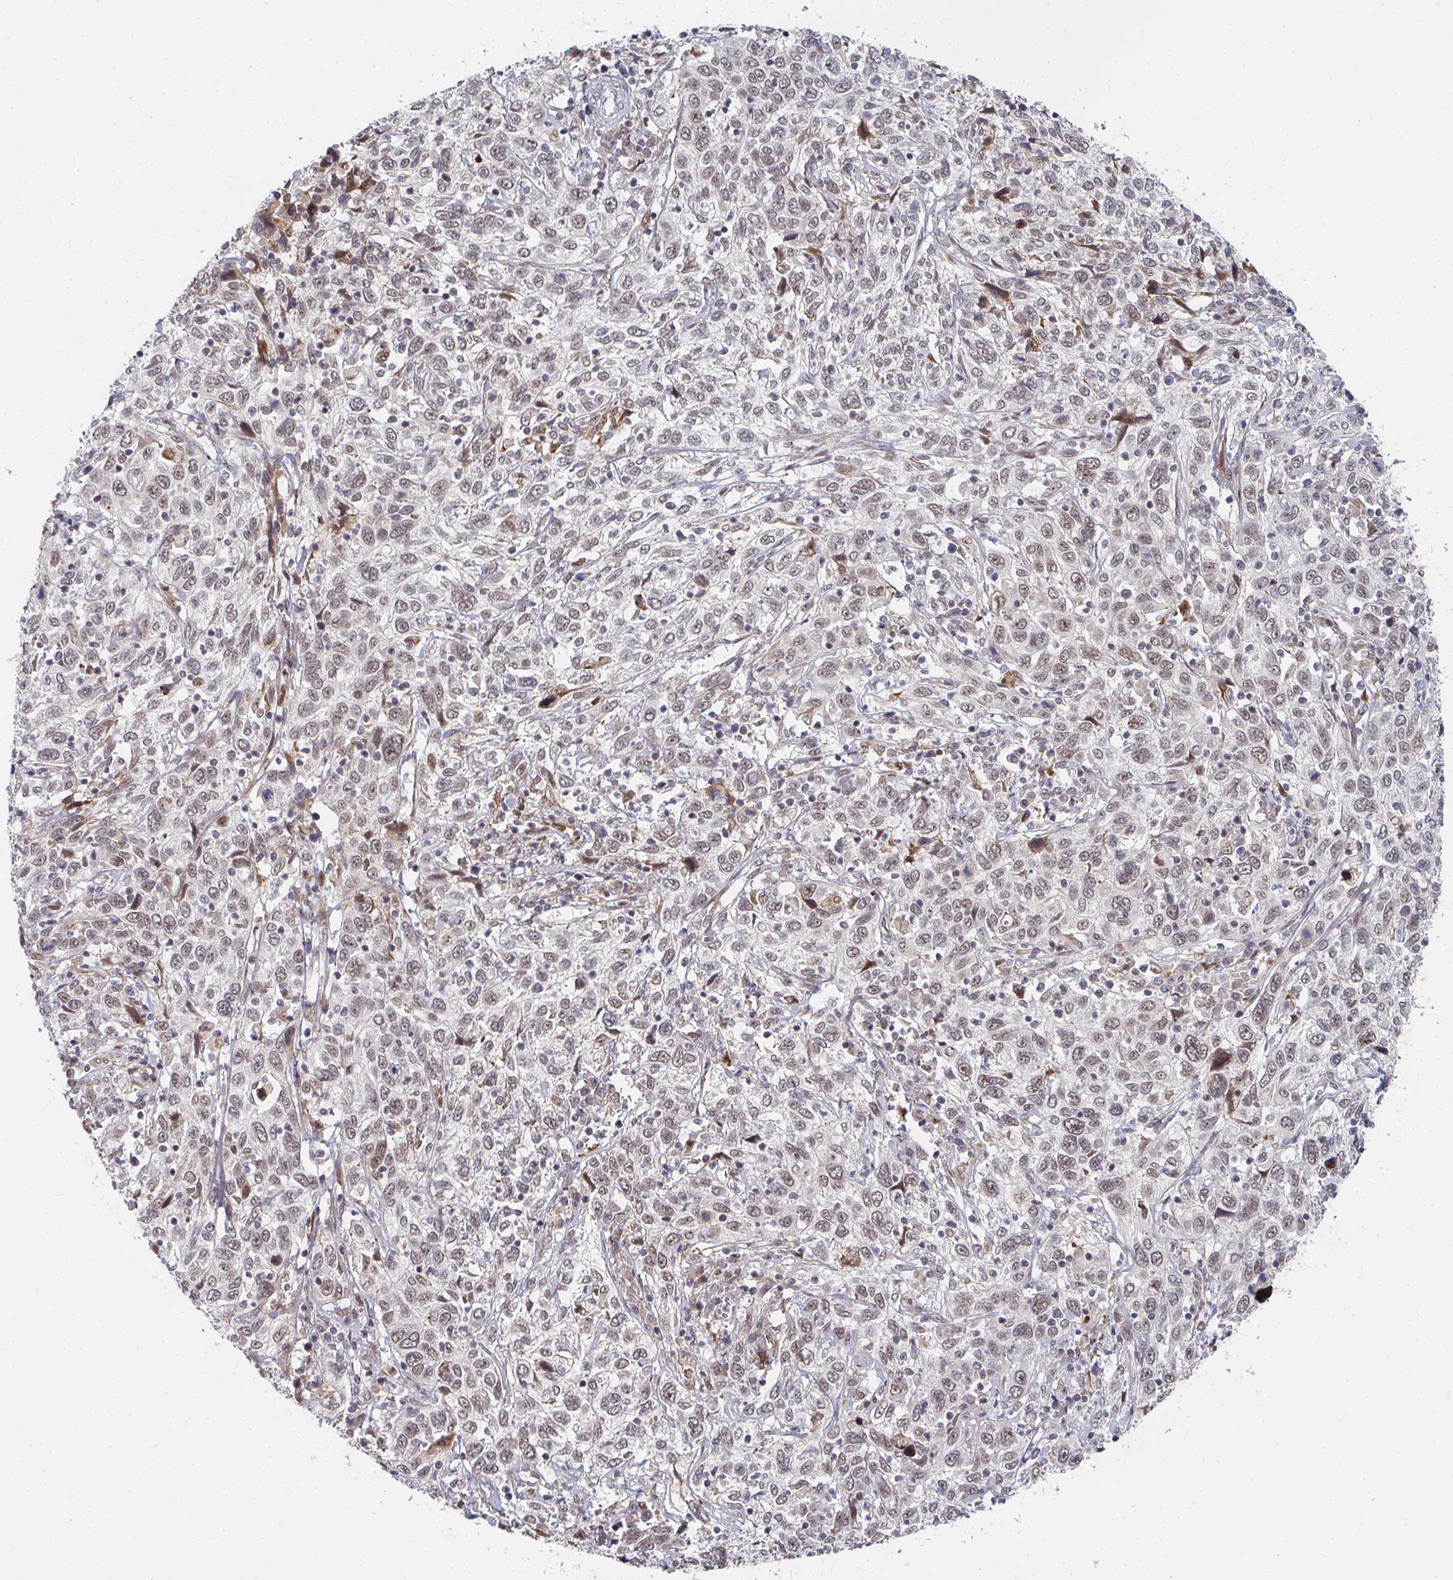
{"staining": {"intensity": "weak", "quantity": ">75%", "location": "cytoplasmic/membranous,nuclear"}, "tissue": "cervical cancer", "cell_type": "Tumor cells", "image_type": "cancer", "snomed": [{"axis": "morphology", "description": "Squamous cell carcinoma, NOS"}, {"axis": "topography", "description": "Cervix"}], "caption": "DAB (3,3'-diaminobenzidine) immunohistochemical staining of cervical cancer (squamous cell carcinoma) demonstrates weak cytoplasmic/membranous and nuclear protein staining in approximately >75% of tumor cells.", "gene": "RBBP5", "patient": {"sex": "female", "age": 46}}